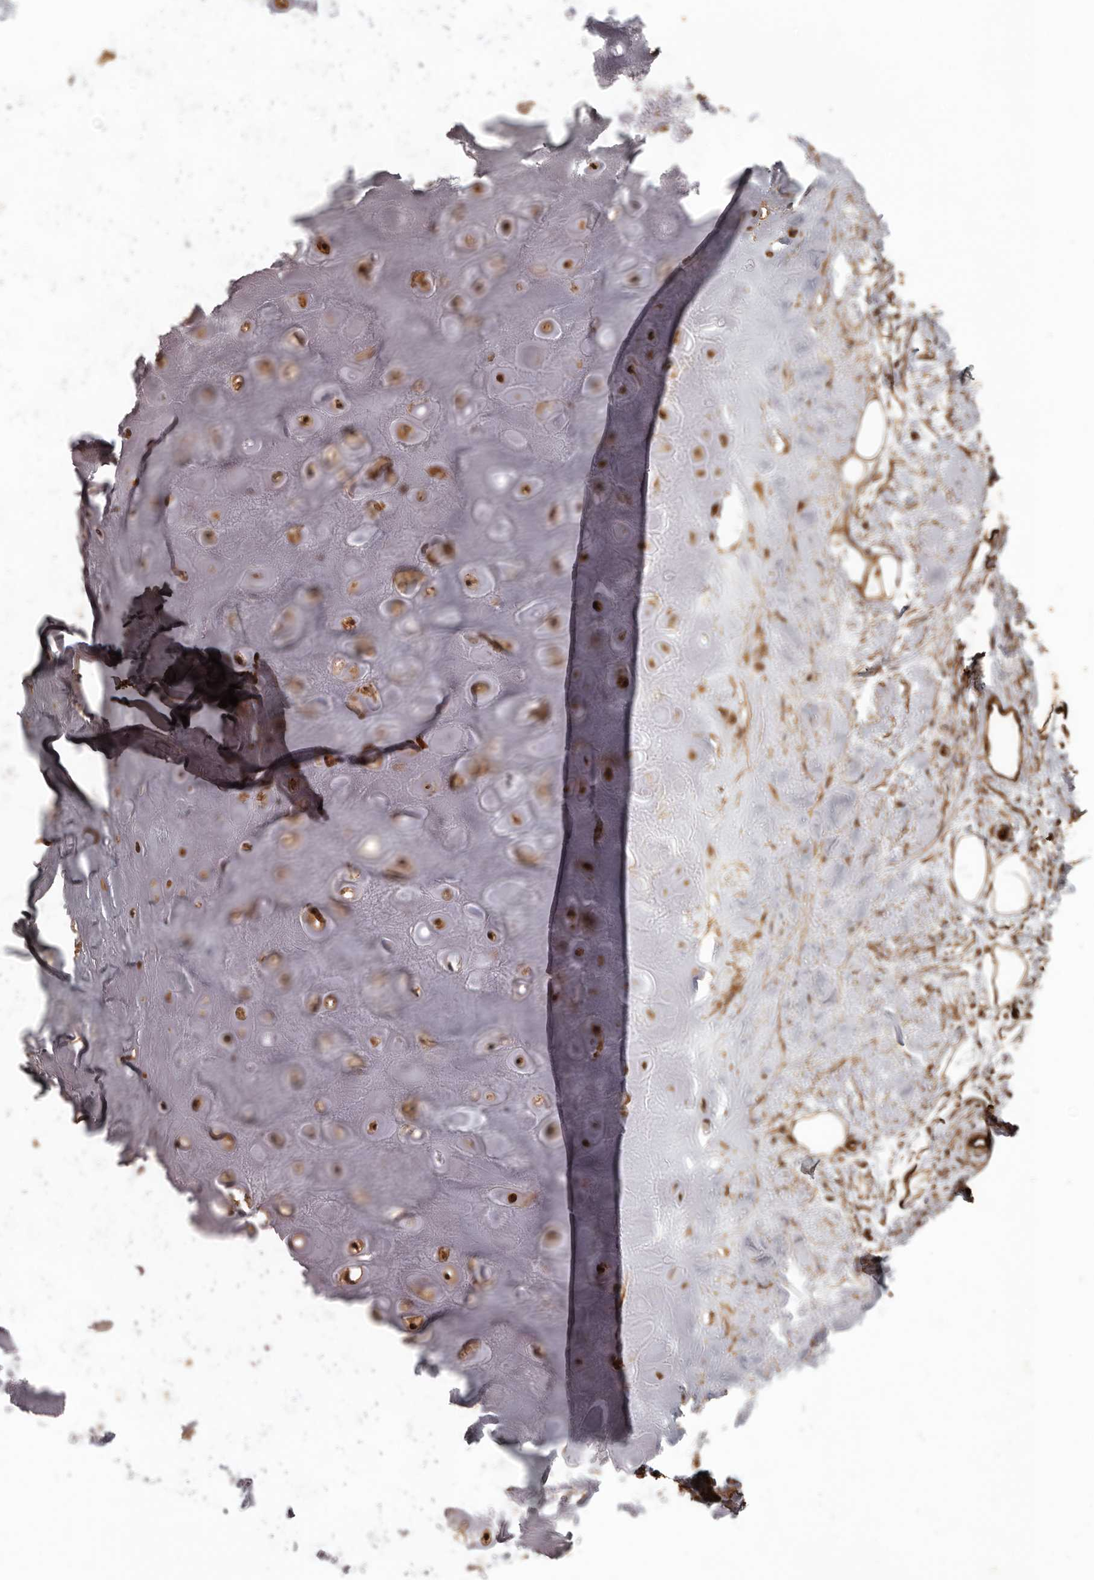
{"staining": {"intensity": "strong", "quantity": ">75%", "location": "cytoplasmic/membranous"}, "tissue": "adipose tissue", "cell_type": "Adipocytes", "image_type": "normal", "snomed": [{"axis": "morphology", "description": "Normal tissue, NOS"}, {"axis": "morphology", "description": "Basal cell carcinoma"}, {"axis": "topography", "description": "Skin"}], "caption": "Strong cytoplasmic/membranous positivity is identified in approximately >75% of adipocytes in benign adipose tissue. The staining was performed using DAB (3,3'-diaminobenzidine) to visualize the protein expression in brown, while the nuclei were stained in blue with hematoxylin (Magnification: 20x).", "gene": "SLITRK6", "patient": {"sex": "female", "age": 89}}